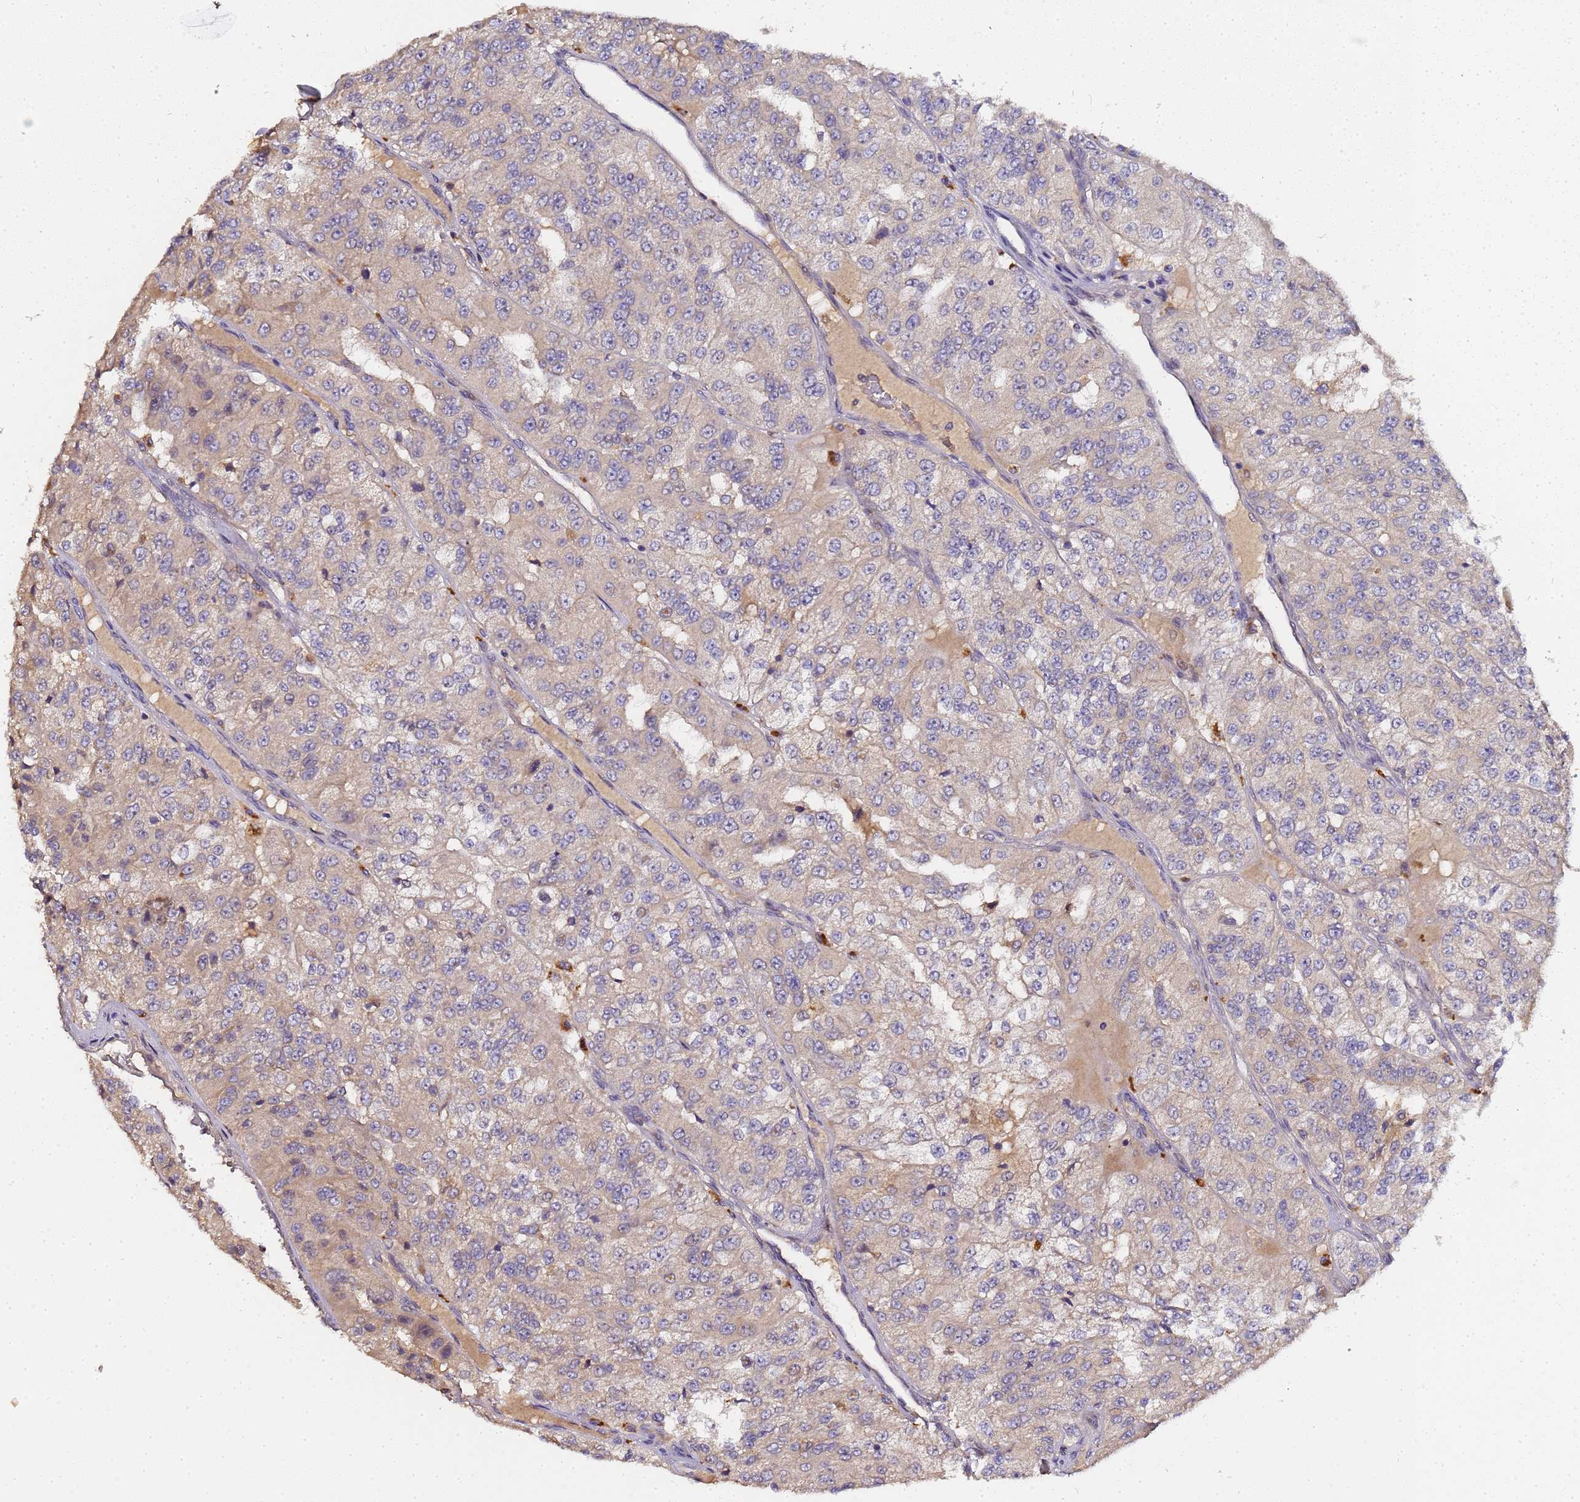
{"staining": {"intensity": "weak", "quantity": "<25%", "location": "cytoplasmic/membranous"}, "tissue": "renal cancer", "cell_type": "Tumor cells", "image_type": "cancer", "snomed": [{"axis": "morphology", "description": "Adenocarcinoma, NOS"}, {"axis": "topography", "description": "Kidney"}], "caption": "DAB immunohistochemical staining of human adenocarcinoma (renal) demonstrates no significant positivity in tumor cells.", "gene": "LGI4", "patient": {"sex": "female", "age": 63}}